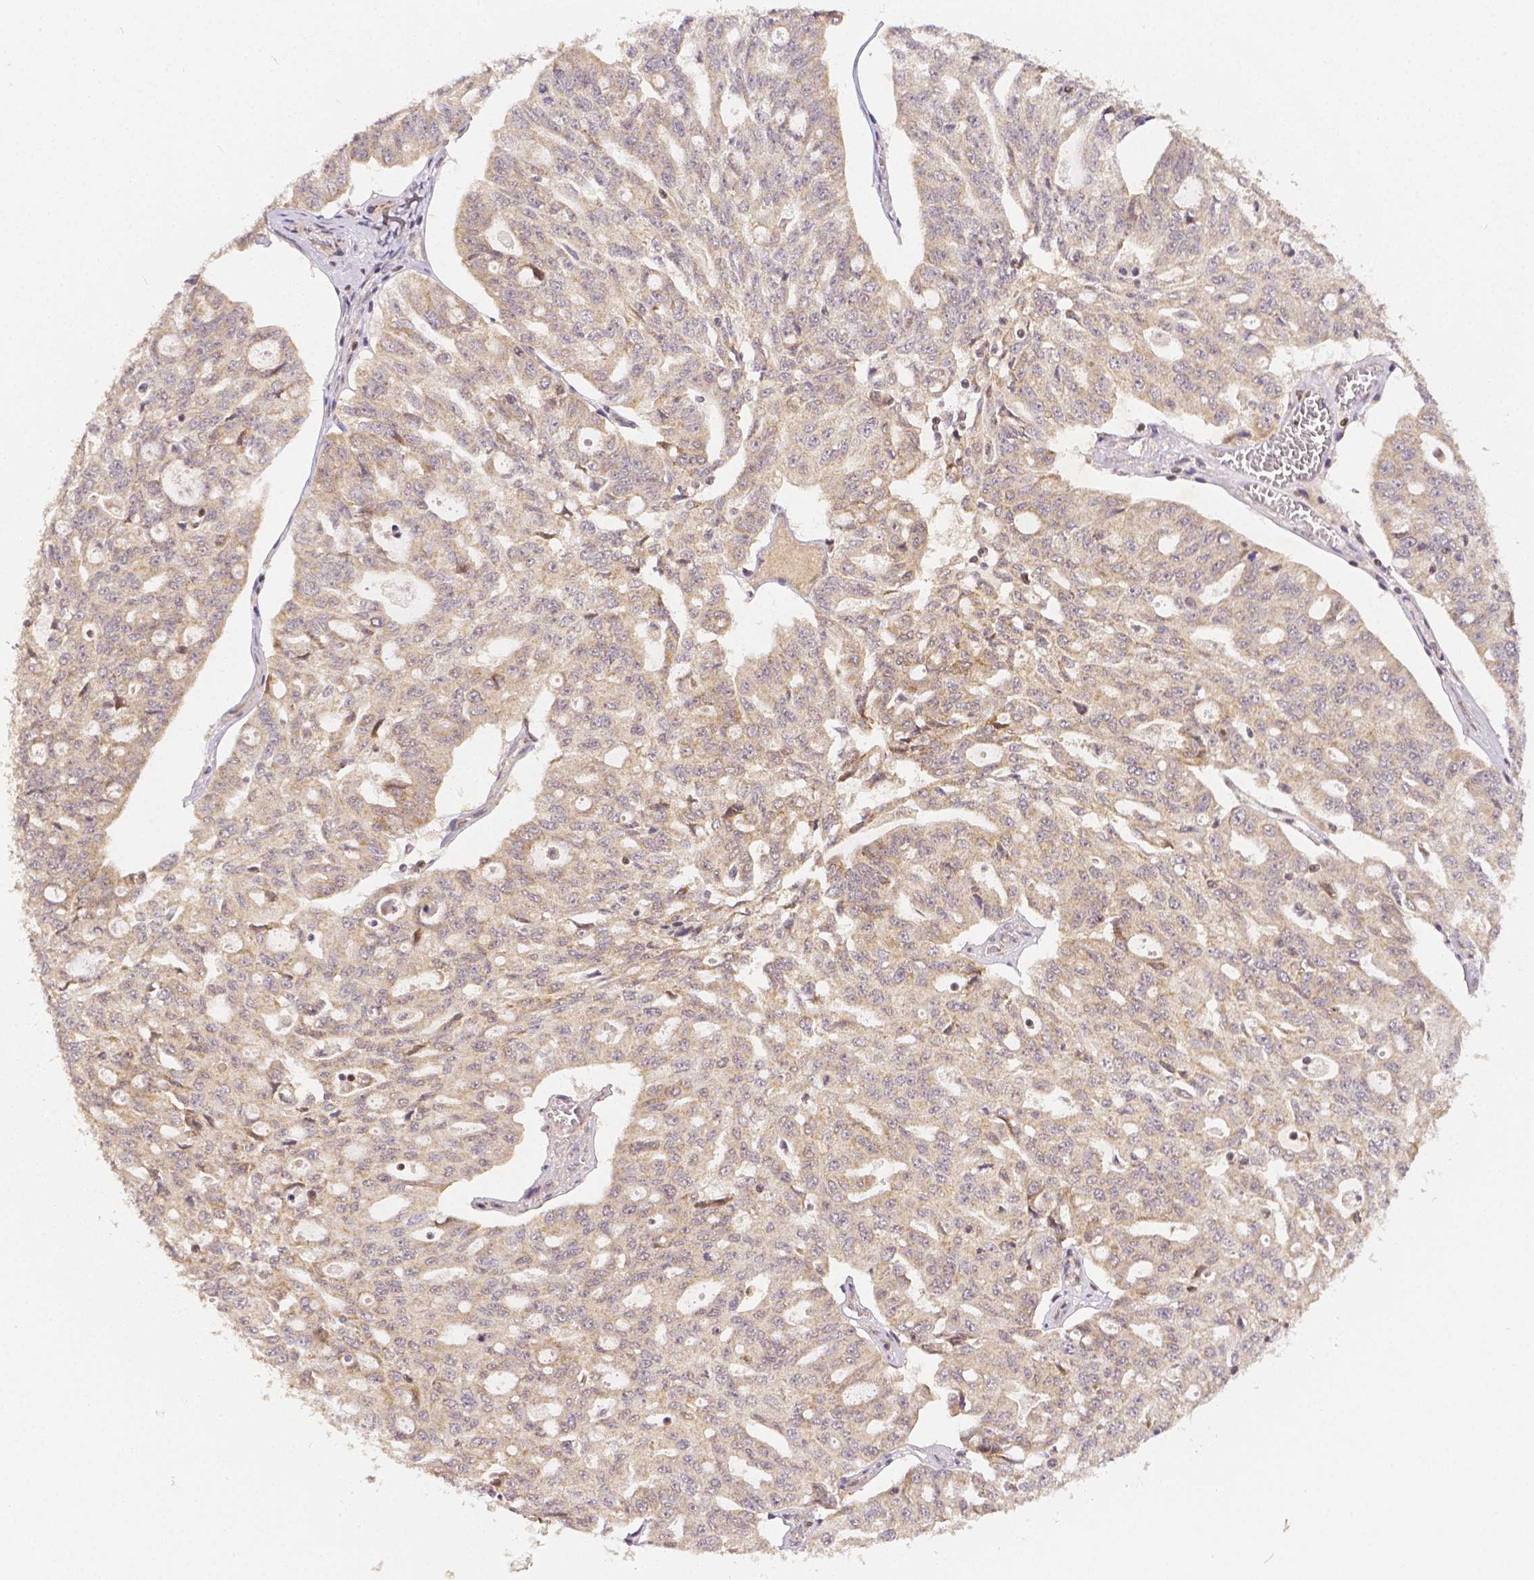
{"staining": {"intensity": "weak", "quantity": ">75%", "location": "cytoplasmic/membranous"}, "tissue": "ovarian cancer", "cell_type": "Tumor cells", "image_type": "cancer", "snomed": [{"axis": "morphology", "description": "Carcinoma, endometroid"}, {"axis": "topography", "description": "Ovary"}], "caption": "Tumor cells demonstrate low levels of weak cytoplasmic/membranous staining in about >75% of cells in human ovarian cancer (endometroid carcinoma).", "gene": "RHOT1", "patient": {"sex": "female", "age": 65}}